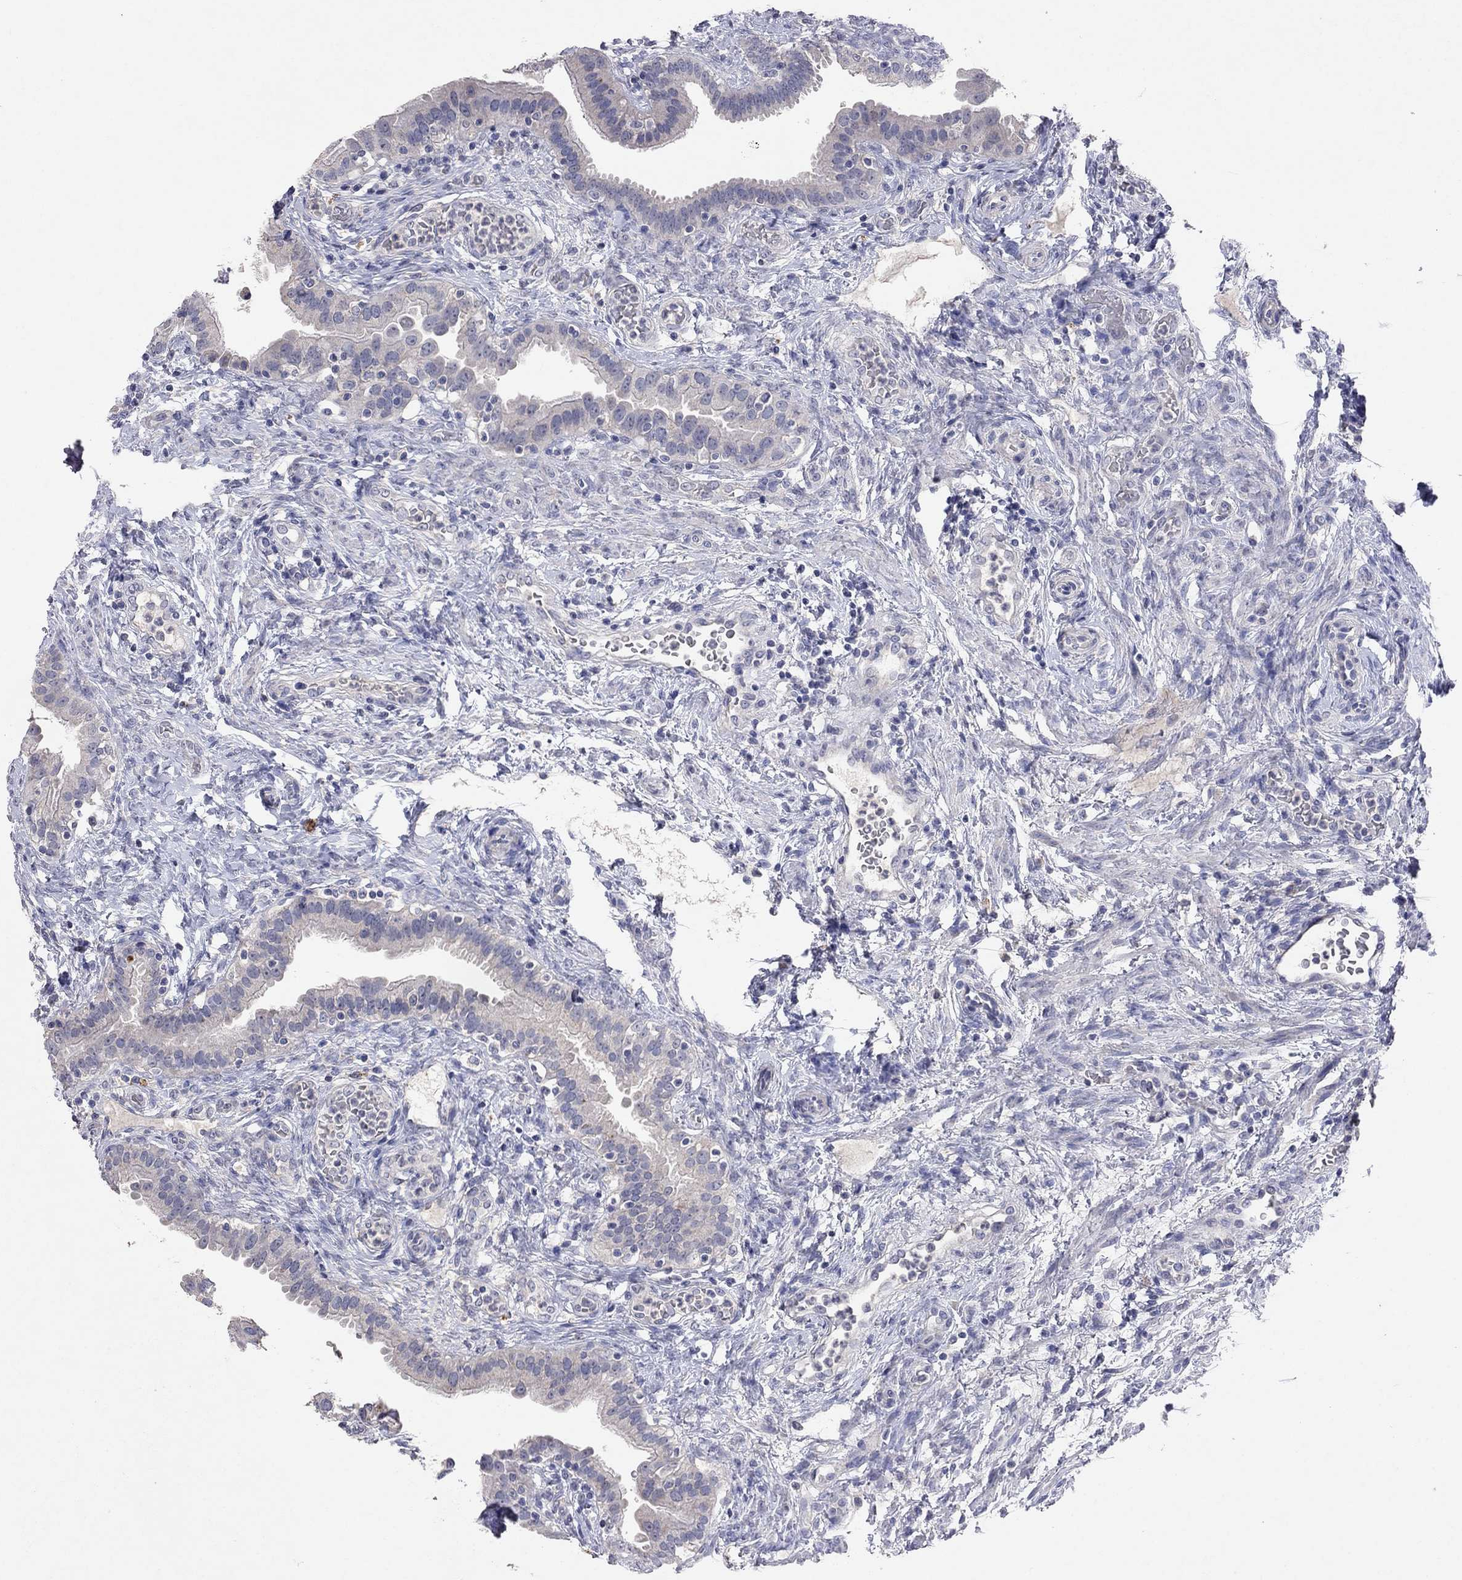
{"staining": {"intensity": "negative", "quantity": "none", "location": "none"}, "tissue": "fallopian tube", "cell_type": "Glandular cells", "image_type": "normal", "snomed": [{"axis": "morphology", "description": "Normal tissue, NOS"}, {"axis": "topography", "description": "Fallopian tube"}, {"axis": "topography", "description": "Ovary"}], "caption": "IHC image of normal fallopian tube: human fallopian tube stained with DAB (3,3'-diaminobenzidine) exhibits no significant protein positivity in glandular cells.", "gene": "MMP13", "patient": {"sex": "female", "age": 41}}